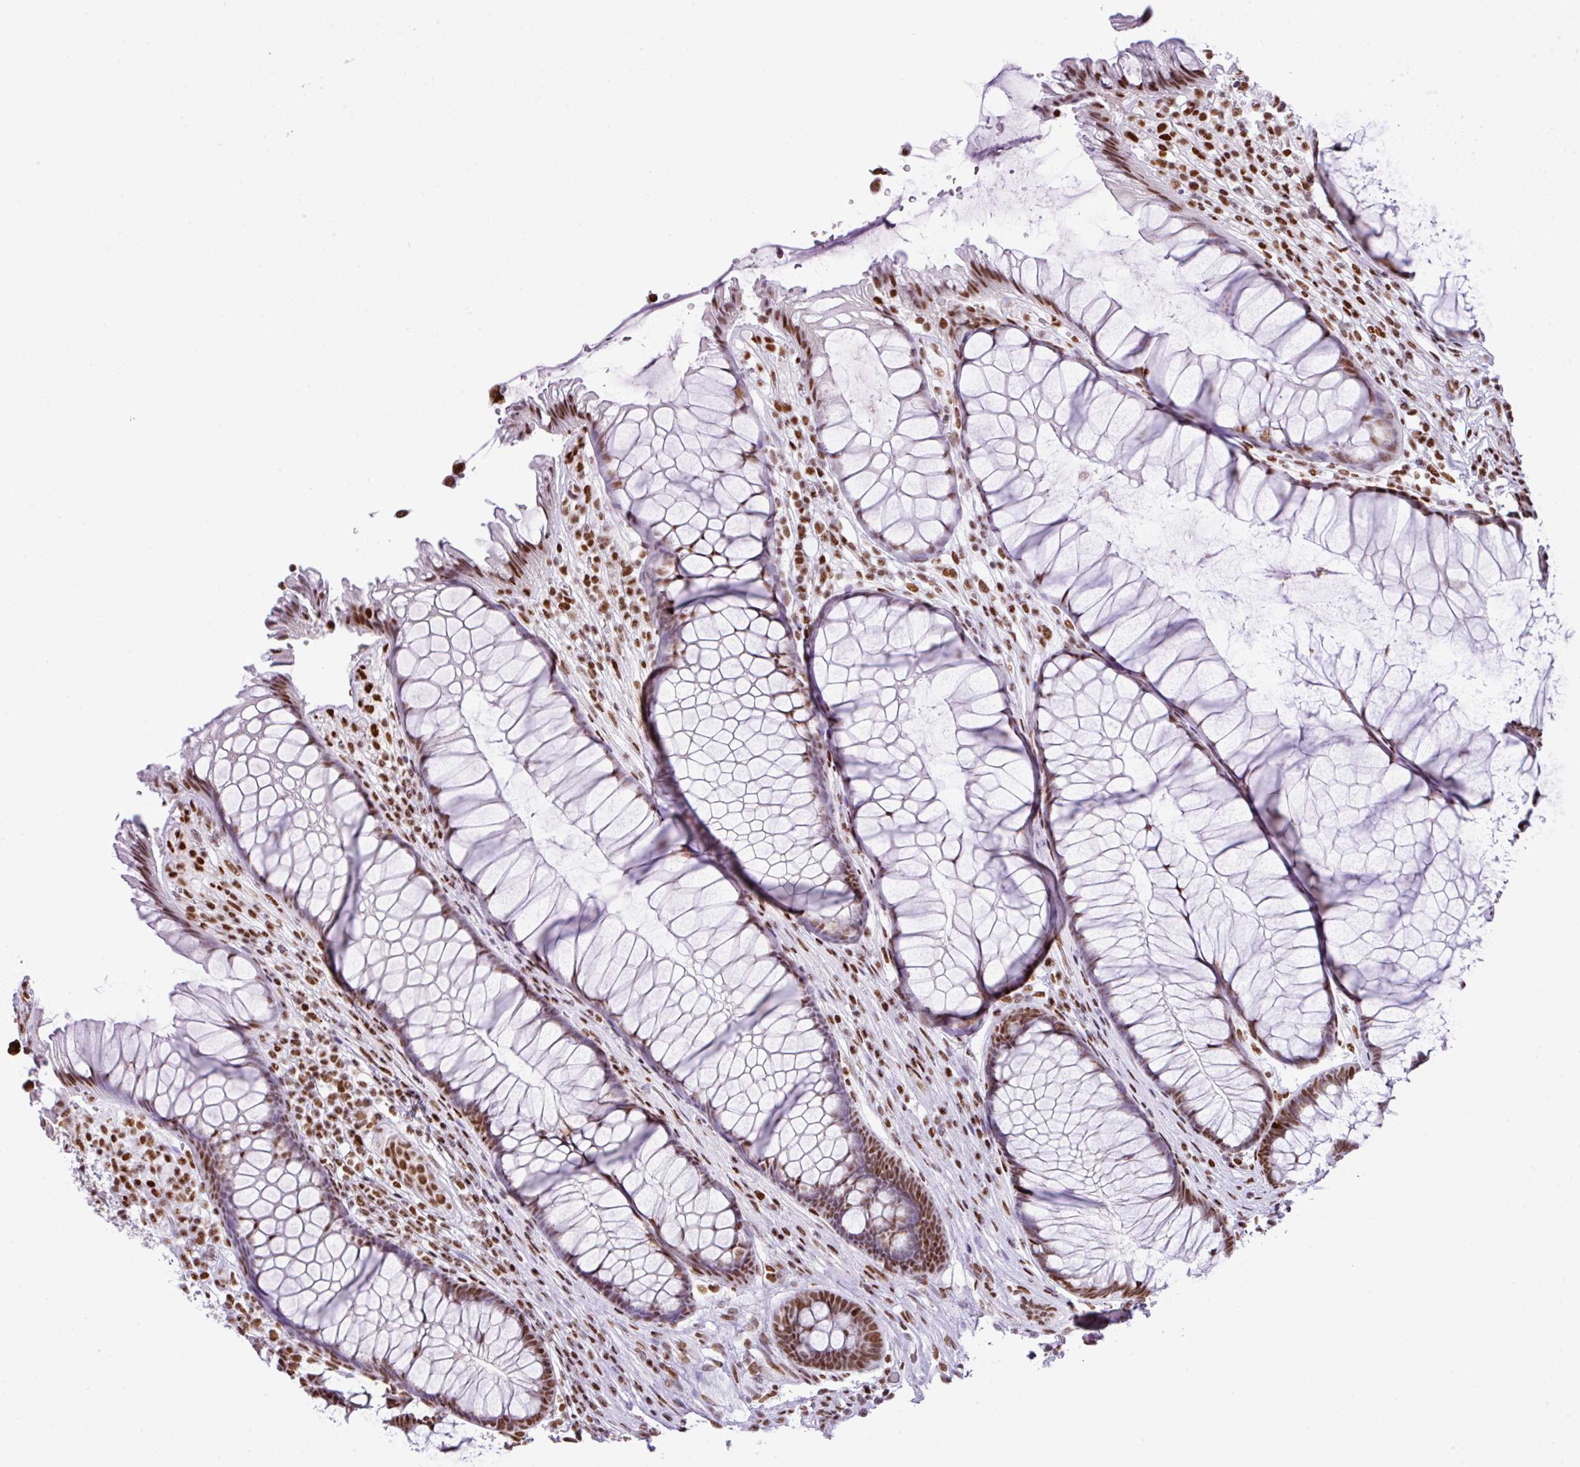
{"staining": {"intensity": "moderate", "quantity": ">75%", "location": "nuclear"}, "tissue": "rectum", "cell_type": "Glandular cells", "image_type": "normal", "snomed": [{"axis": "morphology", "description": "Normal tissue, NOS"}, {"axis": "topography", "description": "Smooth muscle"}, {"axis": "topography", "description": "Rectum"}], "caption": "Protein staining reveals moderate nuclear expression in approximately >75% of glandular cells in unremarkable rectum.", "gene": "RARG", "patient": {"sex": "male", "age": 53}}